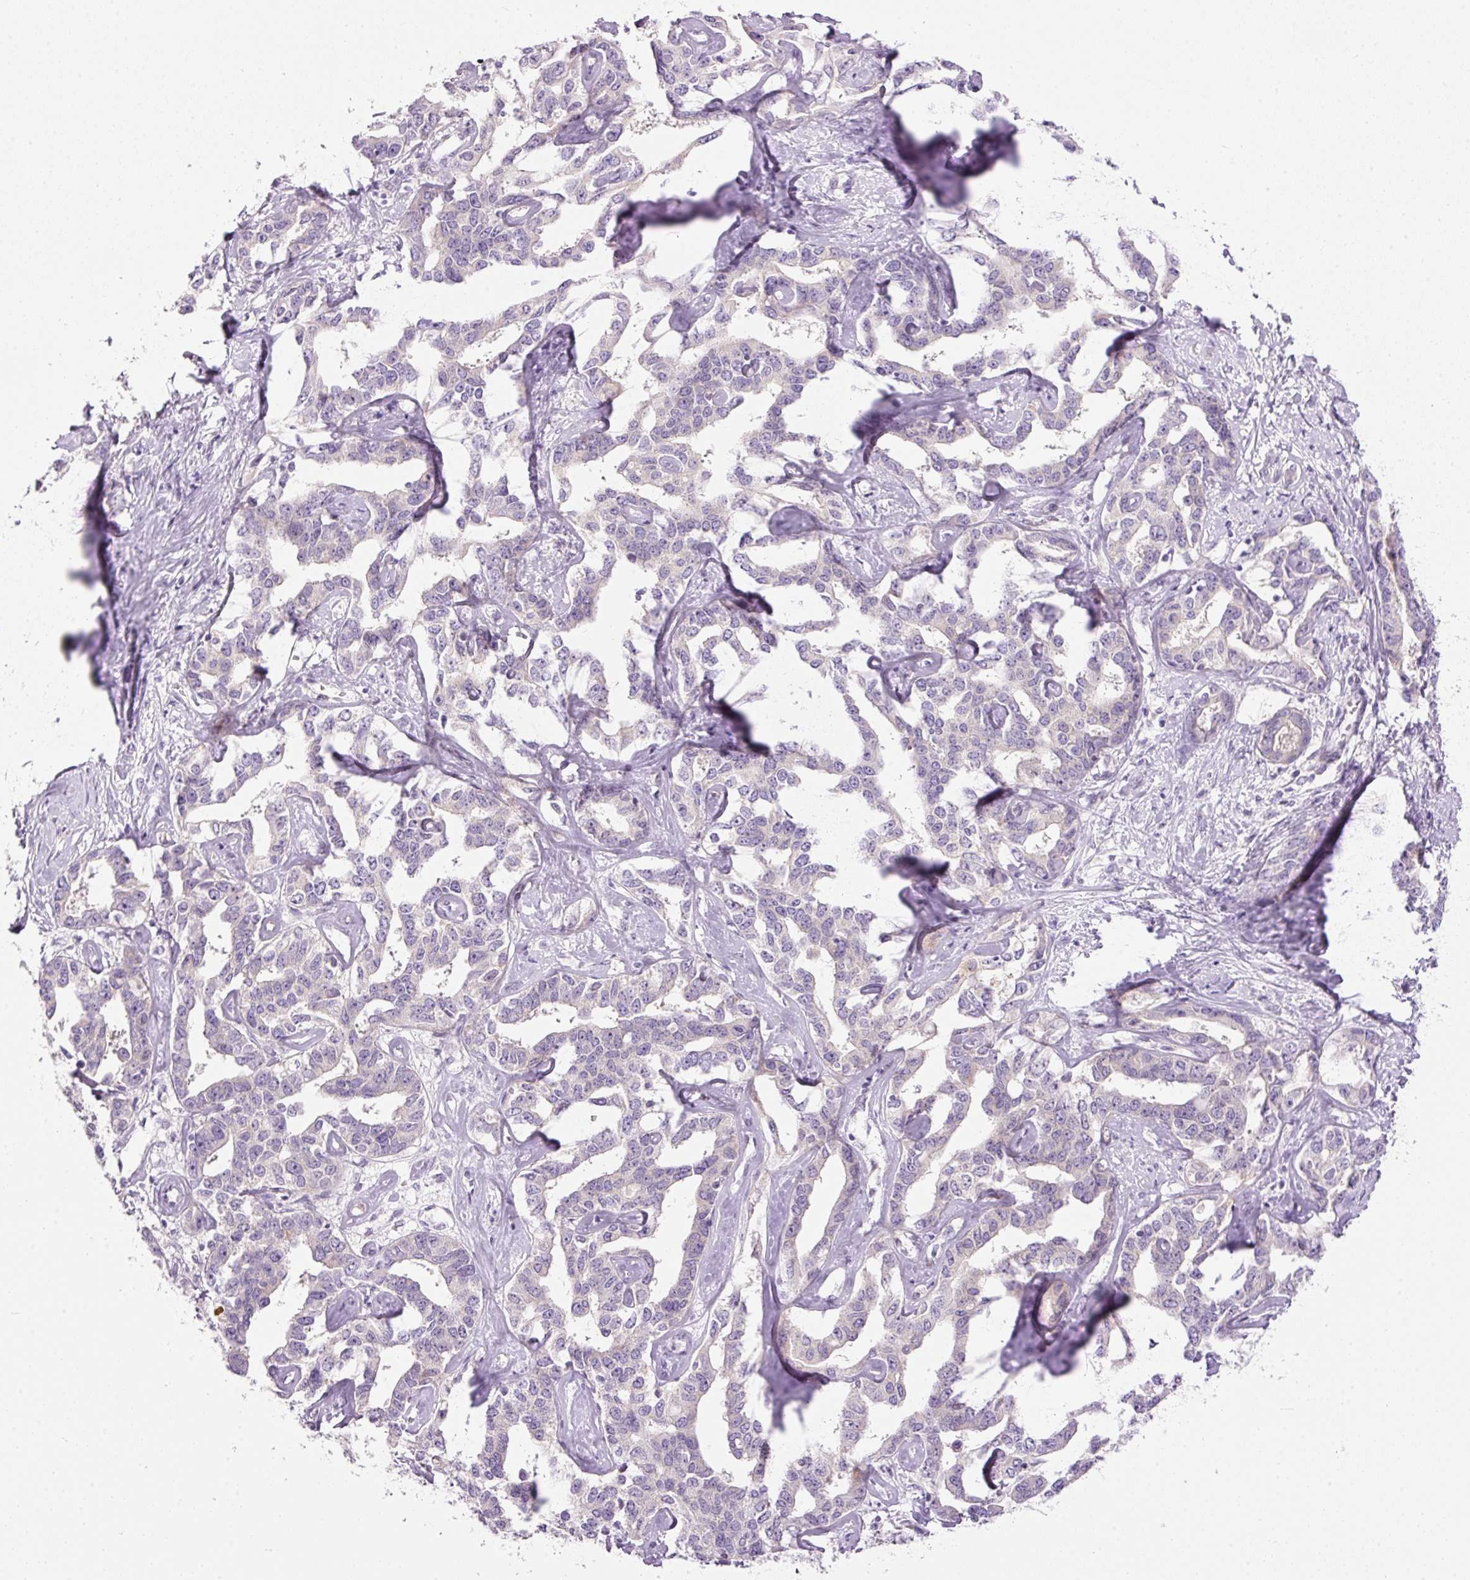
{"staining": {"intensity": "negative", "quantity": "none", "location": "none"}, "tissue": "liver cancer", "cell_type": "Tumor cells", "image_type": "cancer", "snomed": [{"axis": "morphology", "description": "Cholangiocarcinoma"}, {"axis": "topography", "description": "Liver"}], "caption": "This photomicrograph is of liver cancer stained with IHC to label a protein in brown with the nuclei are counter-stained blue. There is no expression in tumor cells. The staining is performed using DAB brown chromogen with nuclei counter-stained in using hematoxylin.", "gene": "SRC", "patient": {"sex": "male", "age": 59}}